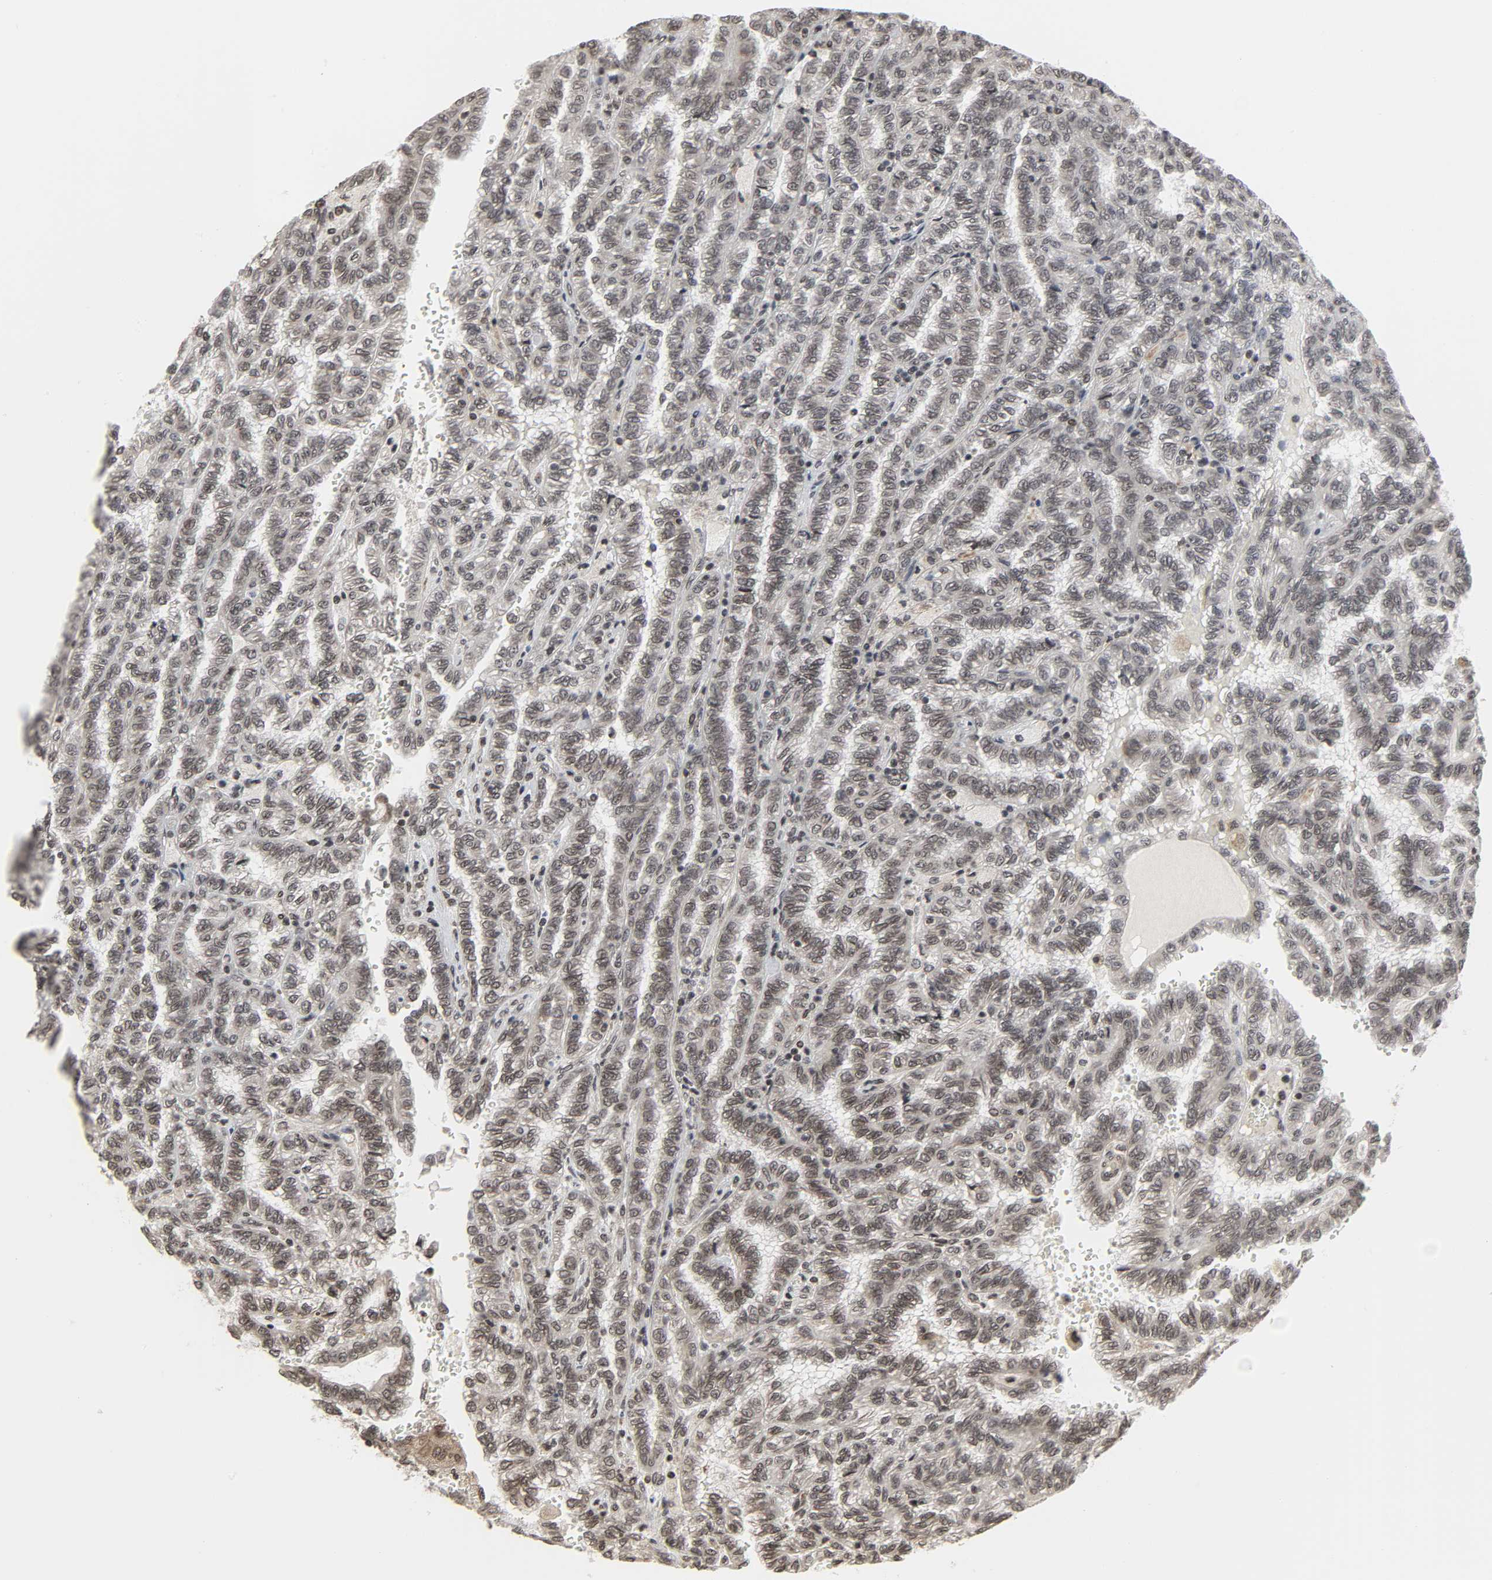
{"staining": {"intensity": "negative", "quantity": "none", "location": "none"}, "tissue": "renal cancer", "cell_type": "Tumor cells", "image_type": "cancer", "snomed": [{"axis": "morphology", "description": "Inflammation, NOS"}, {"axis": "morphology", "description": "Adenocarcinoma, NOS"}, {"axis": "topography", "description": "Kidney"}], "caption": "There is no significant staining in tumor cells of adenocarcinoma (renal). The staining is performed using DAB (3,3'-diaminobenzidine) brown chromogen with nuclei counter-stained in using hematoxylin.", "gene": "XRCC1", "patient": {"sex": "male", "age": 68}}